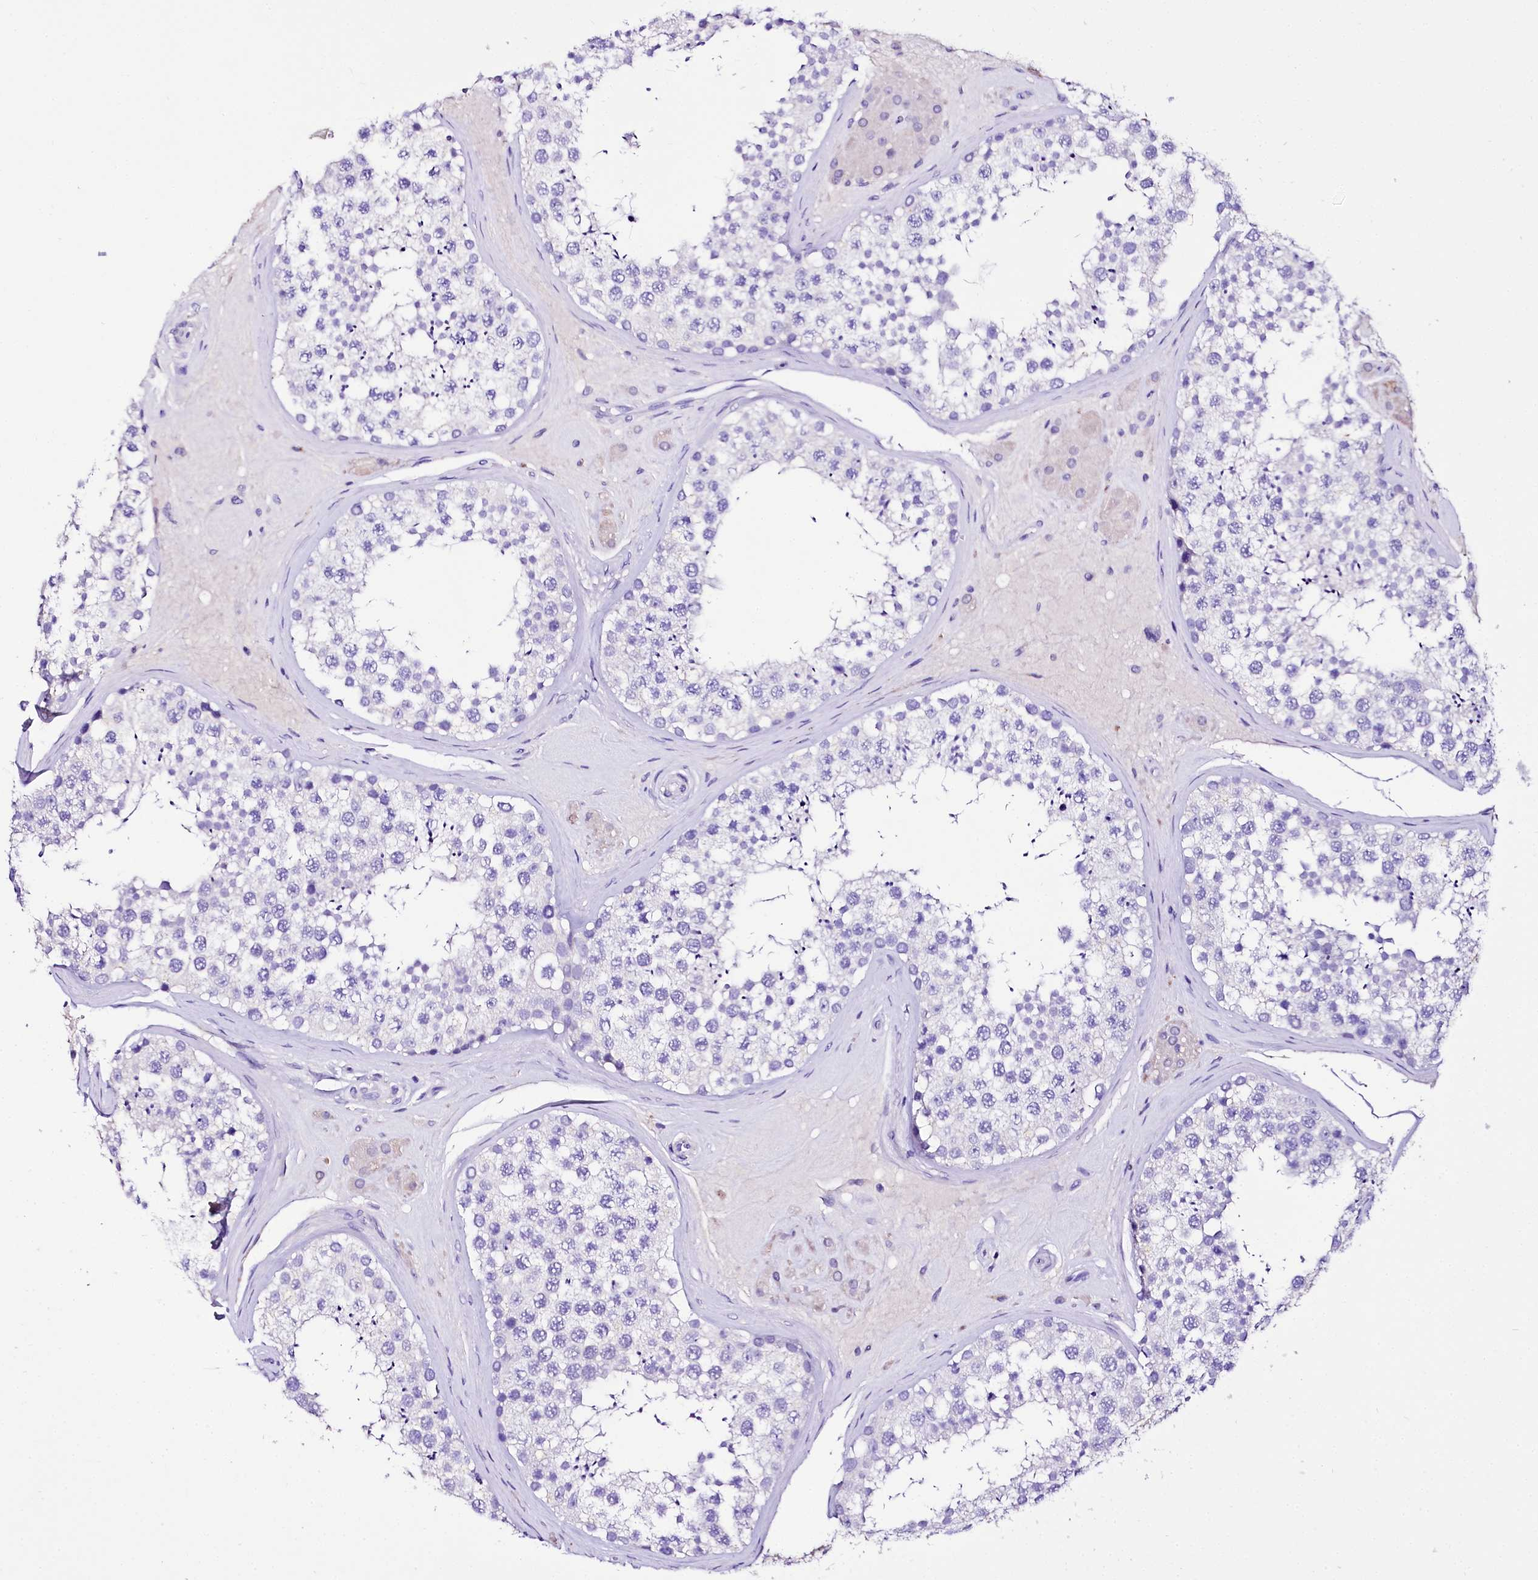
{"staining": {"intensity": "negative", "quantity": "none", "location": "none"}, "tissue": "testis", "cell_type": "Cells in seminiferous ducts", "image_type": "normal", "snomed": [{"axis": "morphology", "description": "Normal tissue, NOS"}, {"axis": "topography", "description": "Testis"}], "caption": "A histopathology image of testis stained for a protein exhibits no brown staining in cells in seminiferous ducts.", "gene": "A2ML1", "patient": {"sex": "male", "age": 46}}